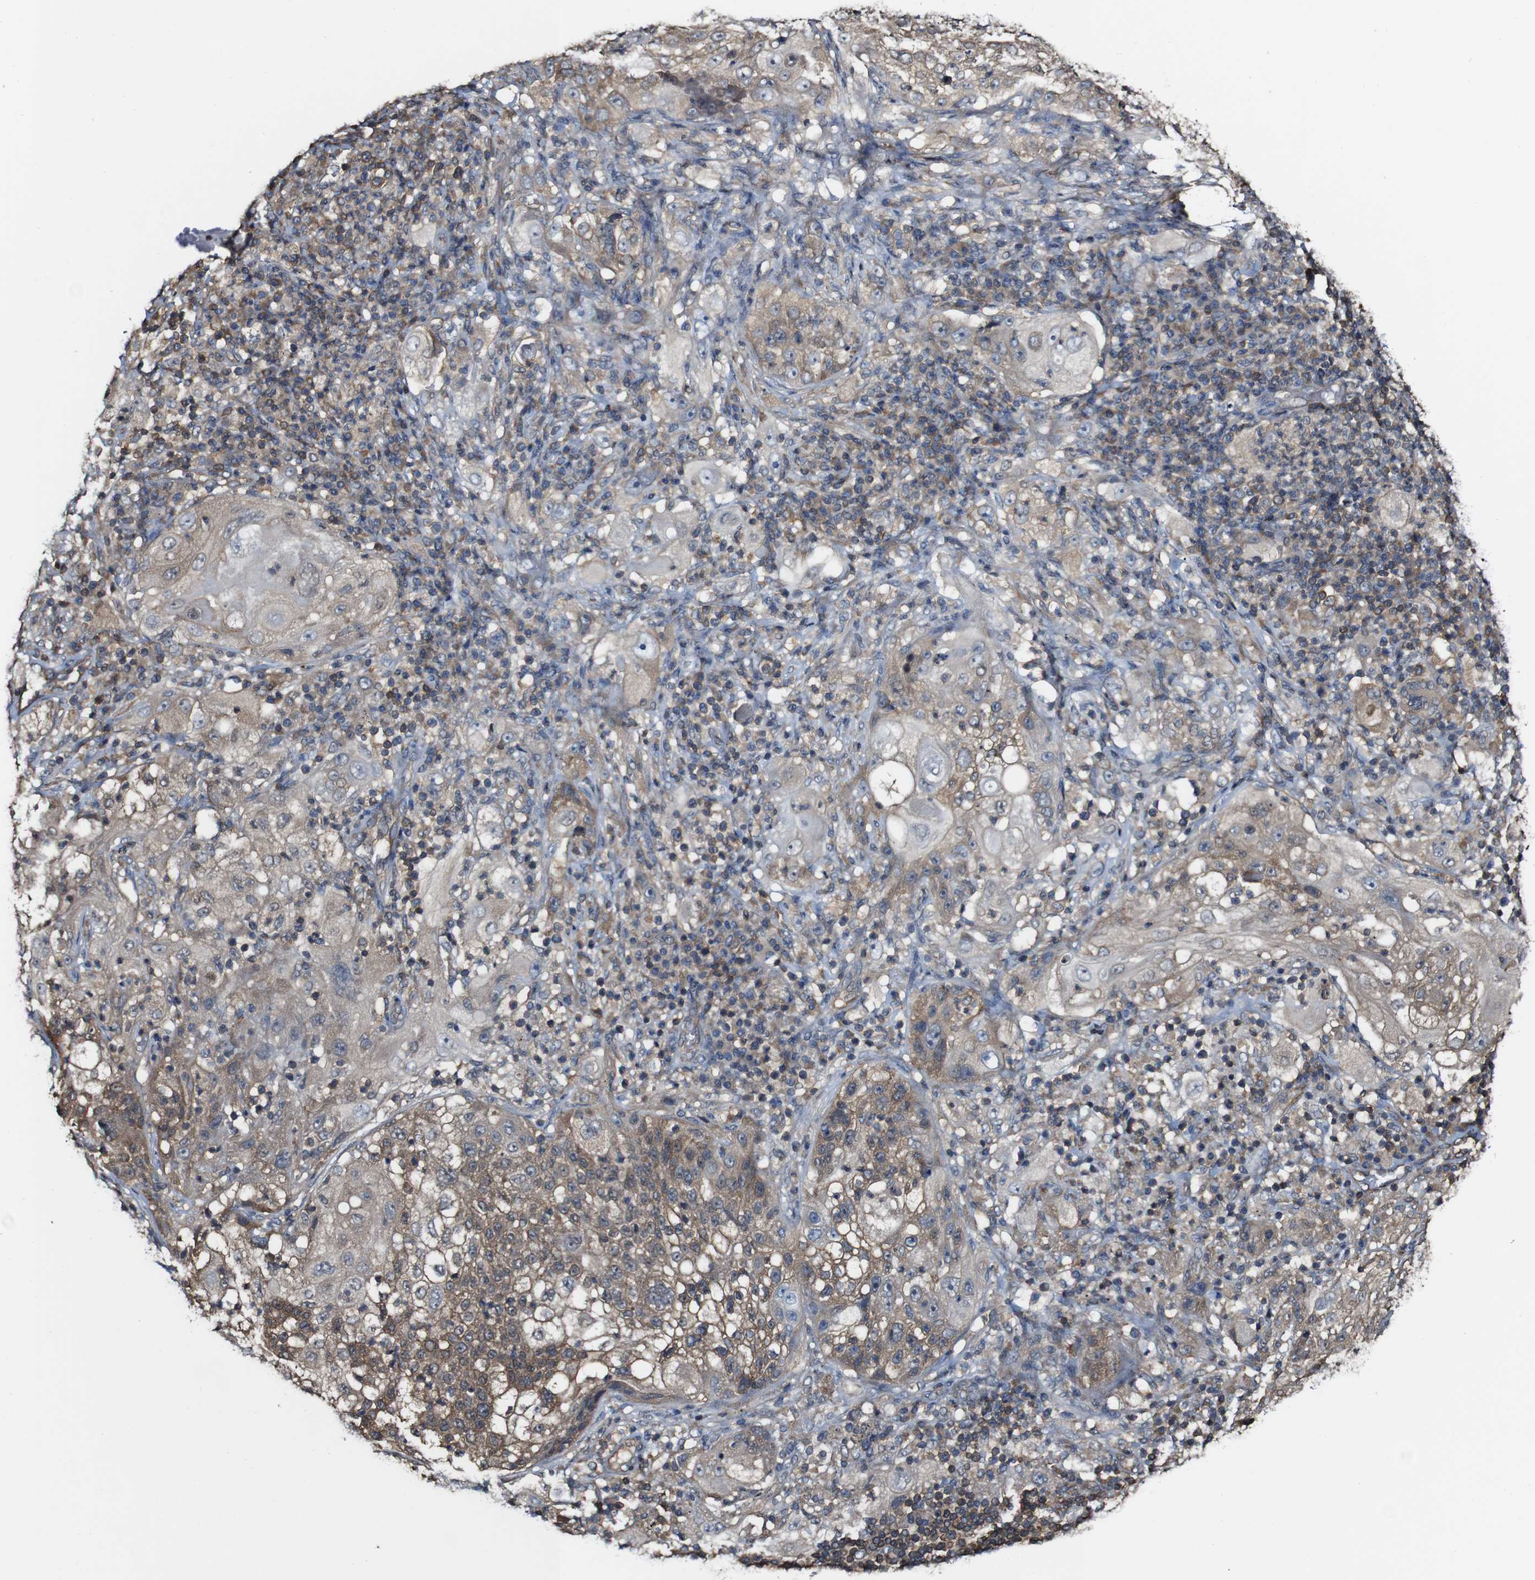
{"staining": {"intensity": "moderate", "quantity": ">75%", "location": "cytoplasmic/membranous"}, "tissue": "lung cancer", "cell_type": "Tumor cells", "image_type": "cancer", "snomed": [{"axis": "morphology", "description": "Inflammation, NOS"}, {"axis": "morphology", "description": "Squamous cell carcinoma, NOS"}, {"axis": "topography", "description": "Lymph node"}, {"axis": "topography", "description": "Soft tissue"}, {"axis": "topography", "description": "Lung"}], "caption": "An image showing moderate cytoplasmic/membranous expression in about >75% of tumor cells in lung cancer, as visualized by brown immunohistochemical staining.", "gene": "PTPRR", "patient": {"sex": "male", "age": 66}}